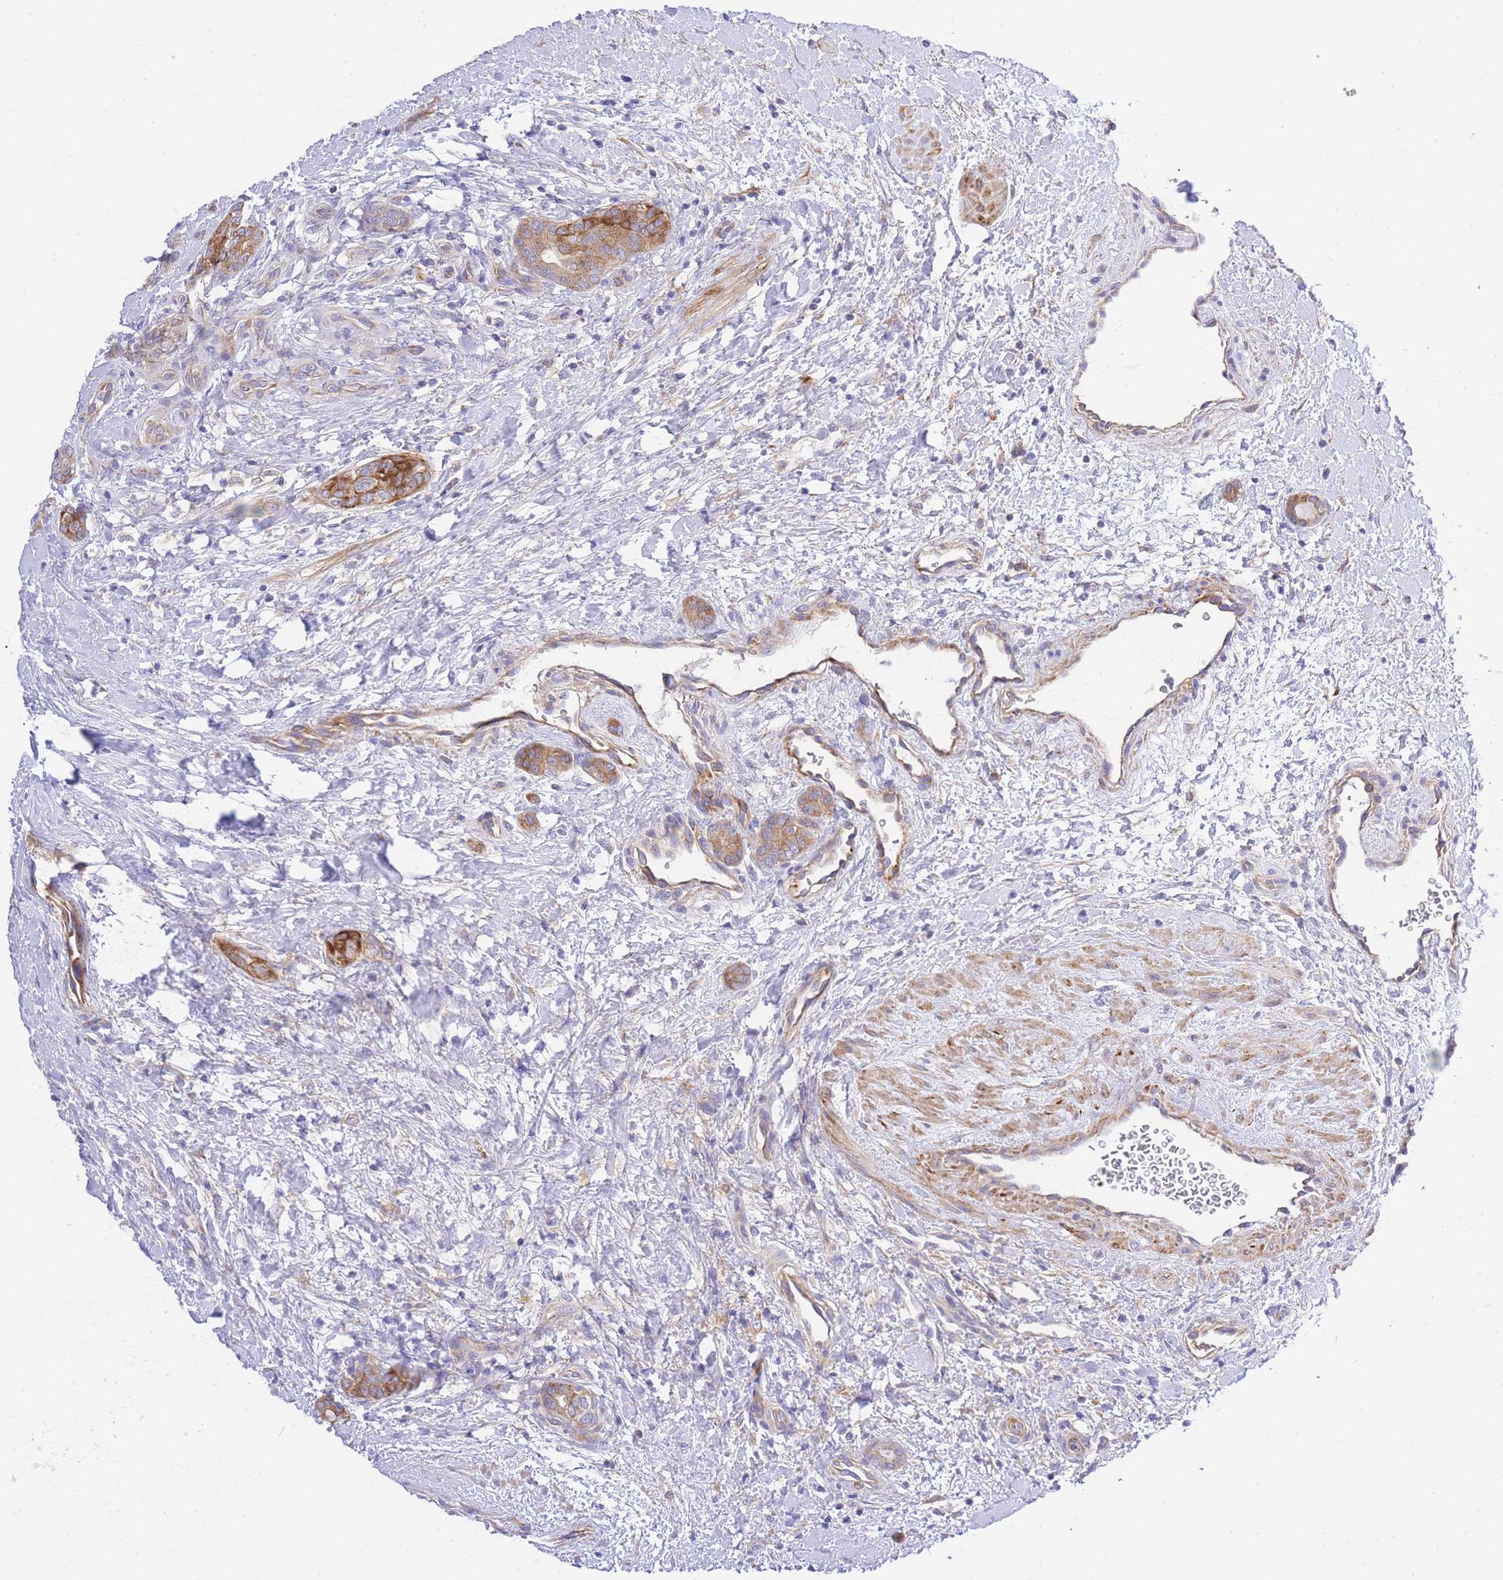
{"staining": {"intensity": "moderate", "quantity": ">75%", "location": "cytoplasmic/membranous"}, "tissue": "thyroid cancer", "cell_type": "Tumor cells", "image_type": "cancer", "snomed": [{"axis": "morphology", "description": "Papillary adenocarcinoma, NOS"}, {"axis": "topography", "description": "Thyroid gland"}], "caption": "IHC of human thyroid cancer (papillary adenocarcinoma) reveals medium levels of moderate cytoplasmic/membranous positivity in about >75% of tumor cells. IHC stains the protein in brown and the nuclei are stained blue.", "gene": "INSYN2B", "patient": {"sex": "male", "age": 77}}